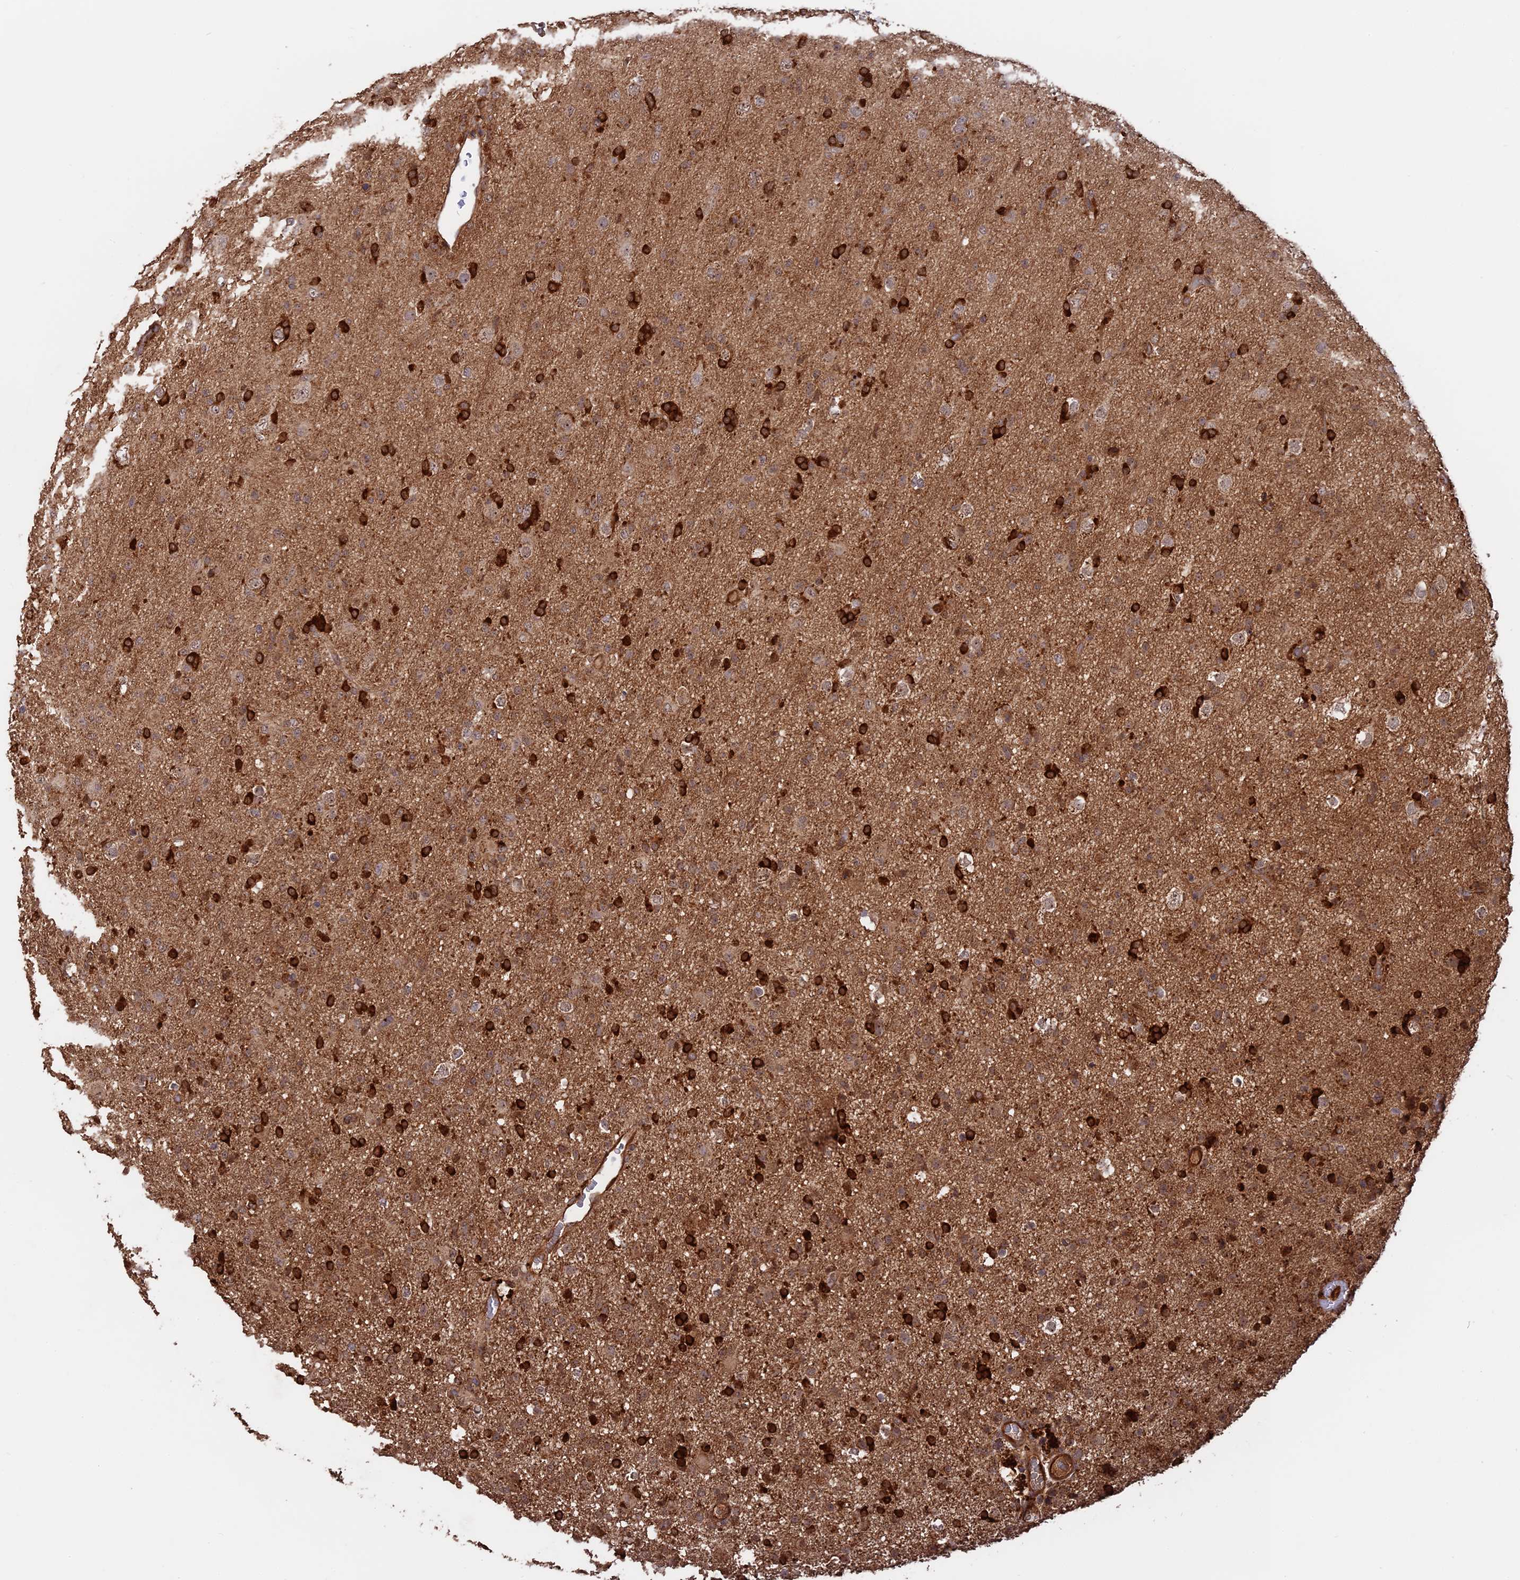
{"staining": {"intensity": "strong", "quantity": "25%-75%", "location": "cytoplasmic/membranous"}, "tissue": "glioma", "cell_type": "Tumor cells", "image_type": "cancer", "snomed": [{"axis": "morphology", "description": "Glioma, malignant, Low grade"}, {"axis": "topography", "description": "Brain"}], "caption": "Immunohistochemistry image of neoplastic tissue: human glioma stained using immunohistochemistry (IHC) reveals high levels of strong protein expression localized specifically in the cytoplasmic/membranous of tumor cells, appearing as a cytoplasmic/membranous brown color.", "gene": "SAC3D1", "patient": {"sex": "male", "age": 65}}